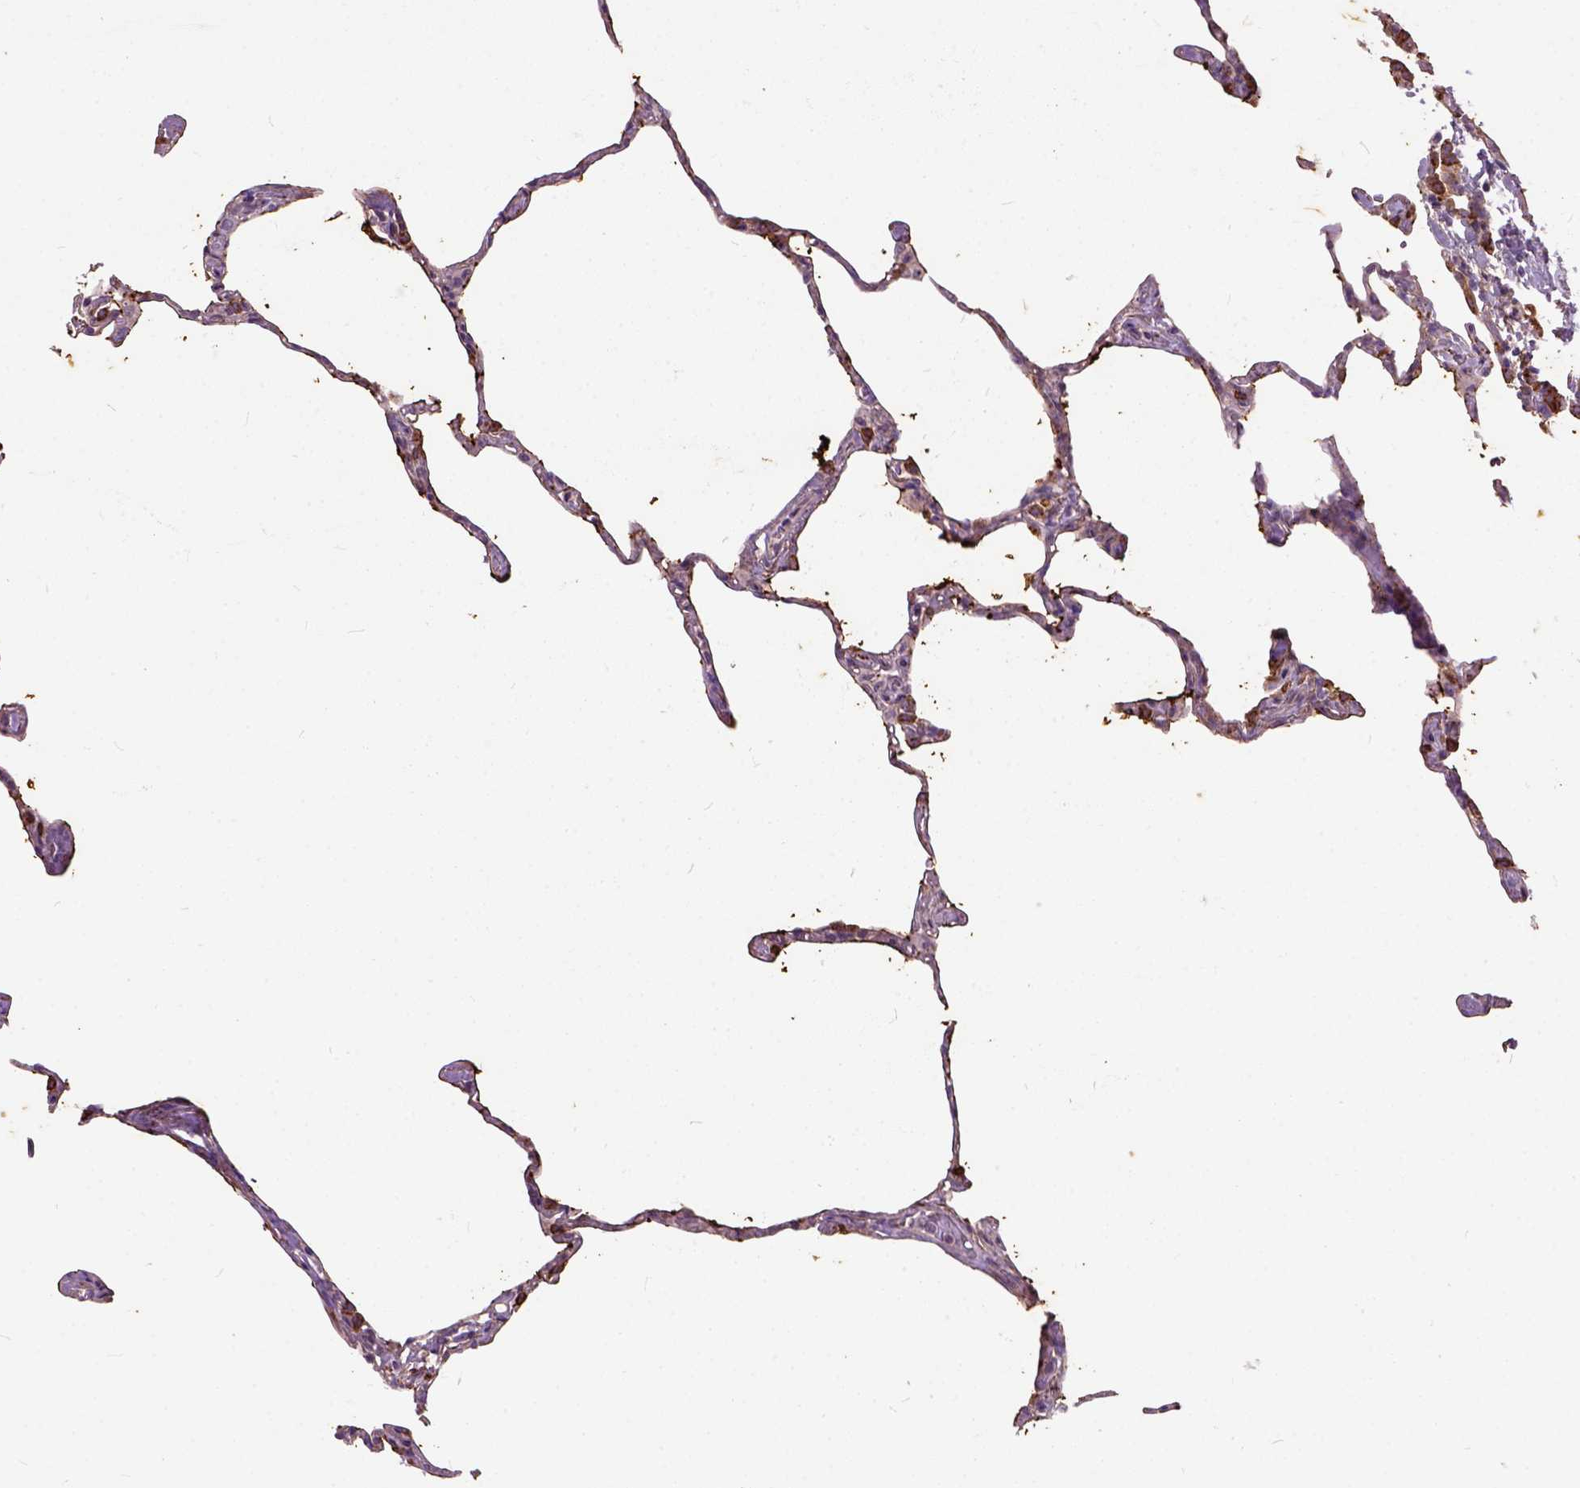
{"staining": {"intensity": "moderate", "quantity": "25%-75%", "location": "cytoplasmic/membranous"}, "tissue": "lung", "cell_type": "Alveolar cells", "image_type": "normal", "snomed": [{"axis": "morphology", "description": "Normal tissue, NOS"}, {"axis": "topography", "description": "Lung"}], "caption": "A high-resolution photomicrograph shows immunohistochemistry staining of benign lung, which shows moderate cytoplasmic/membranous expression in about 25%-75% of alveolar cells. (brown staining indicates protein expression, while blue staining denotes nuclei).", "gene": "MAPT", "patient": {"sex": "male", "age": 65}}